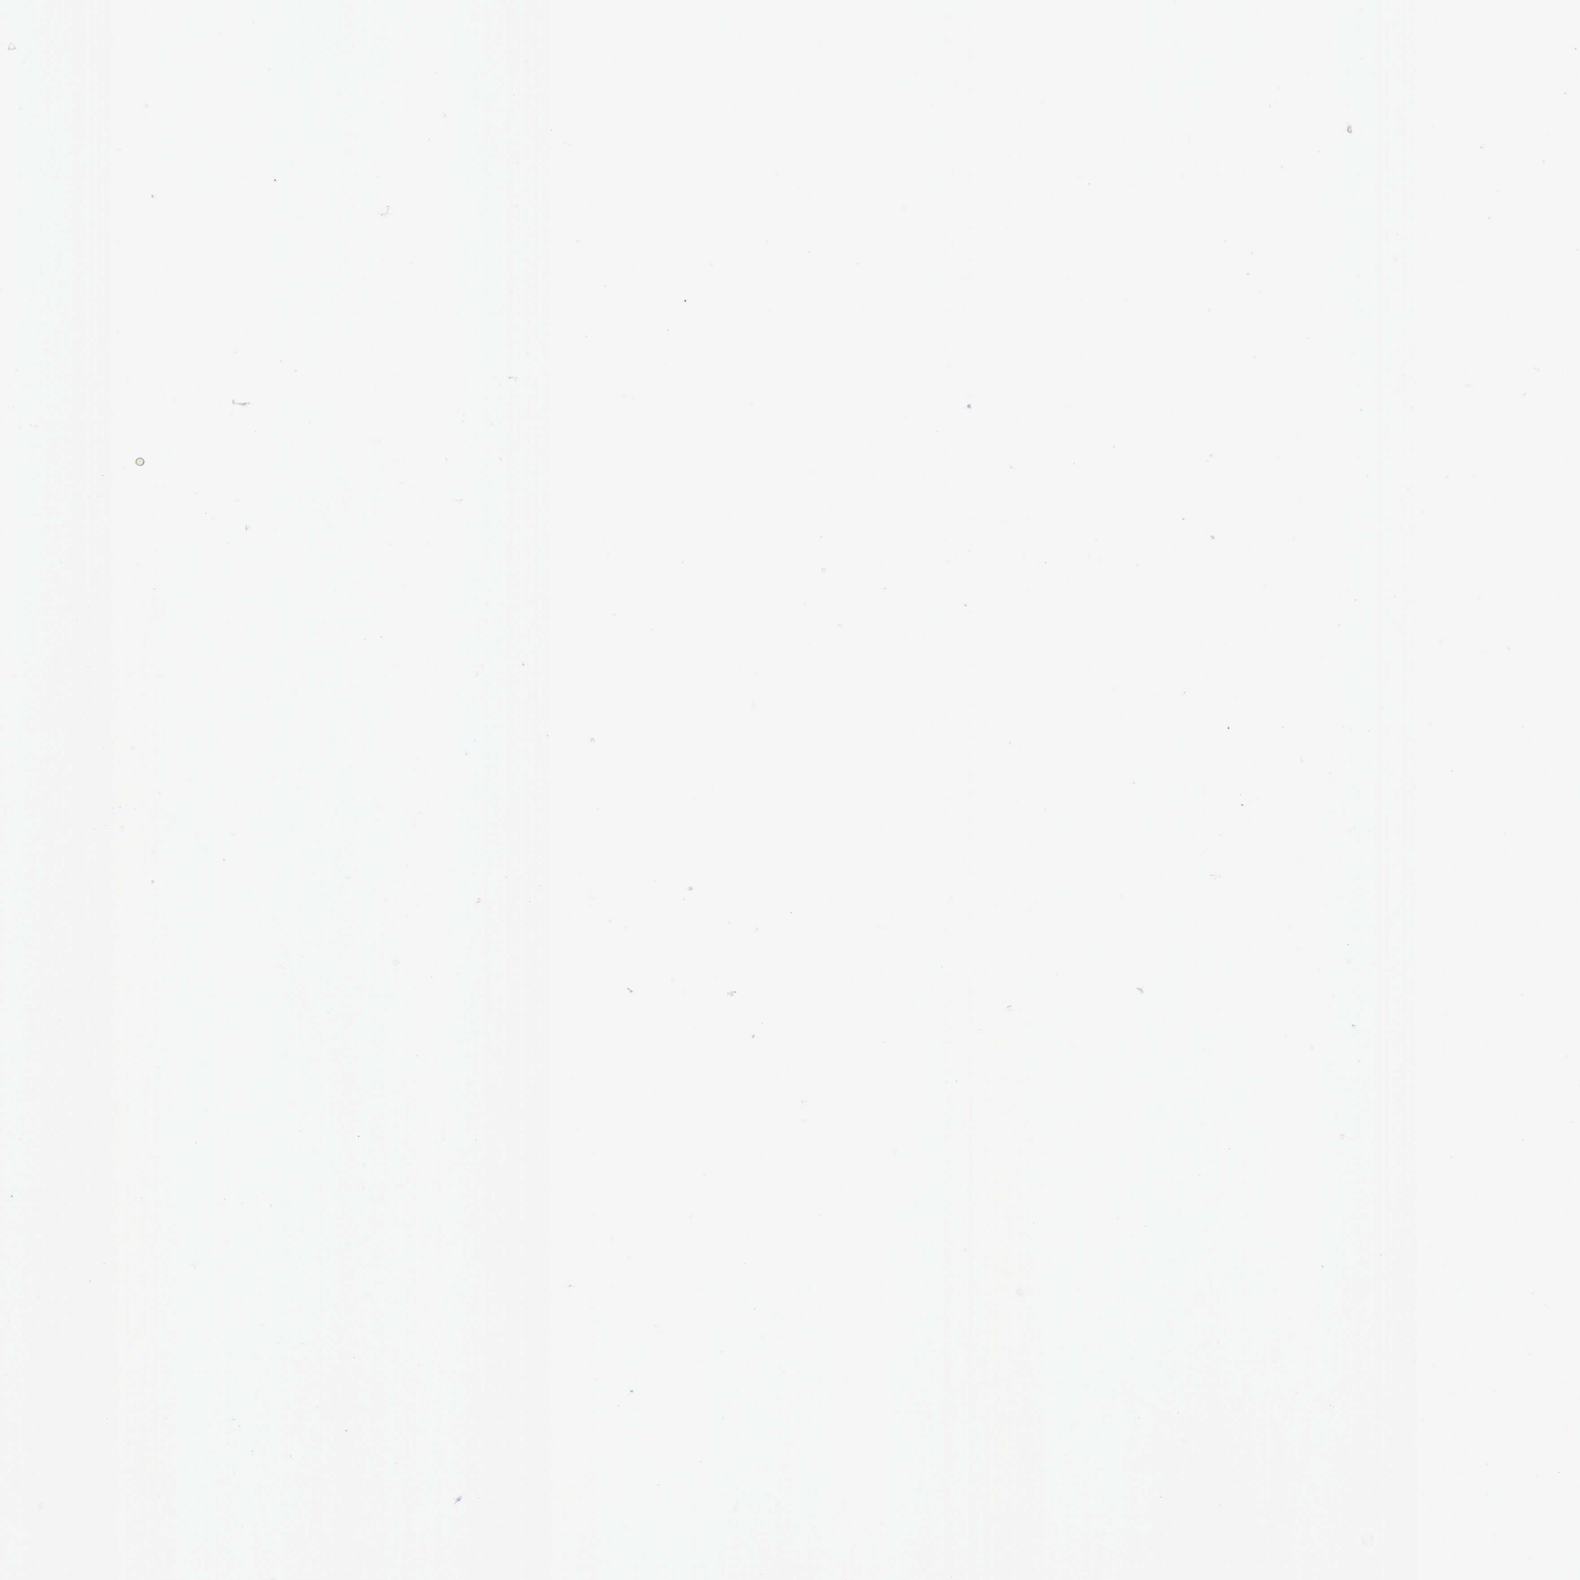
{"staining": {"intensity": "strong", "quantity": ">75%", "location": "cytoplasmic/membranous"}, "tissue": "breast cancer", "cell_type": "Tumor cells", "image_type": "cancer", "snomed": [{"axis": "morphology", "description": "Lobular carcinoma"}, {"axis": "topography", "description": "Breast"}], "caption": "An IHC image of tumor tissue is shown. Protein staining in brown highlights strong cytoplasmic/membranous positivity in breast cancer (lobular carcinoma) within tumor cells. (DAB IHC with brightfield microscopy, high magnification).", "gene": "PTGR2", "patient": {"sex": "female", "age": 55}}